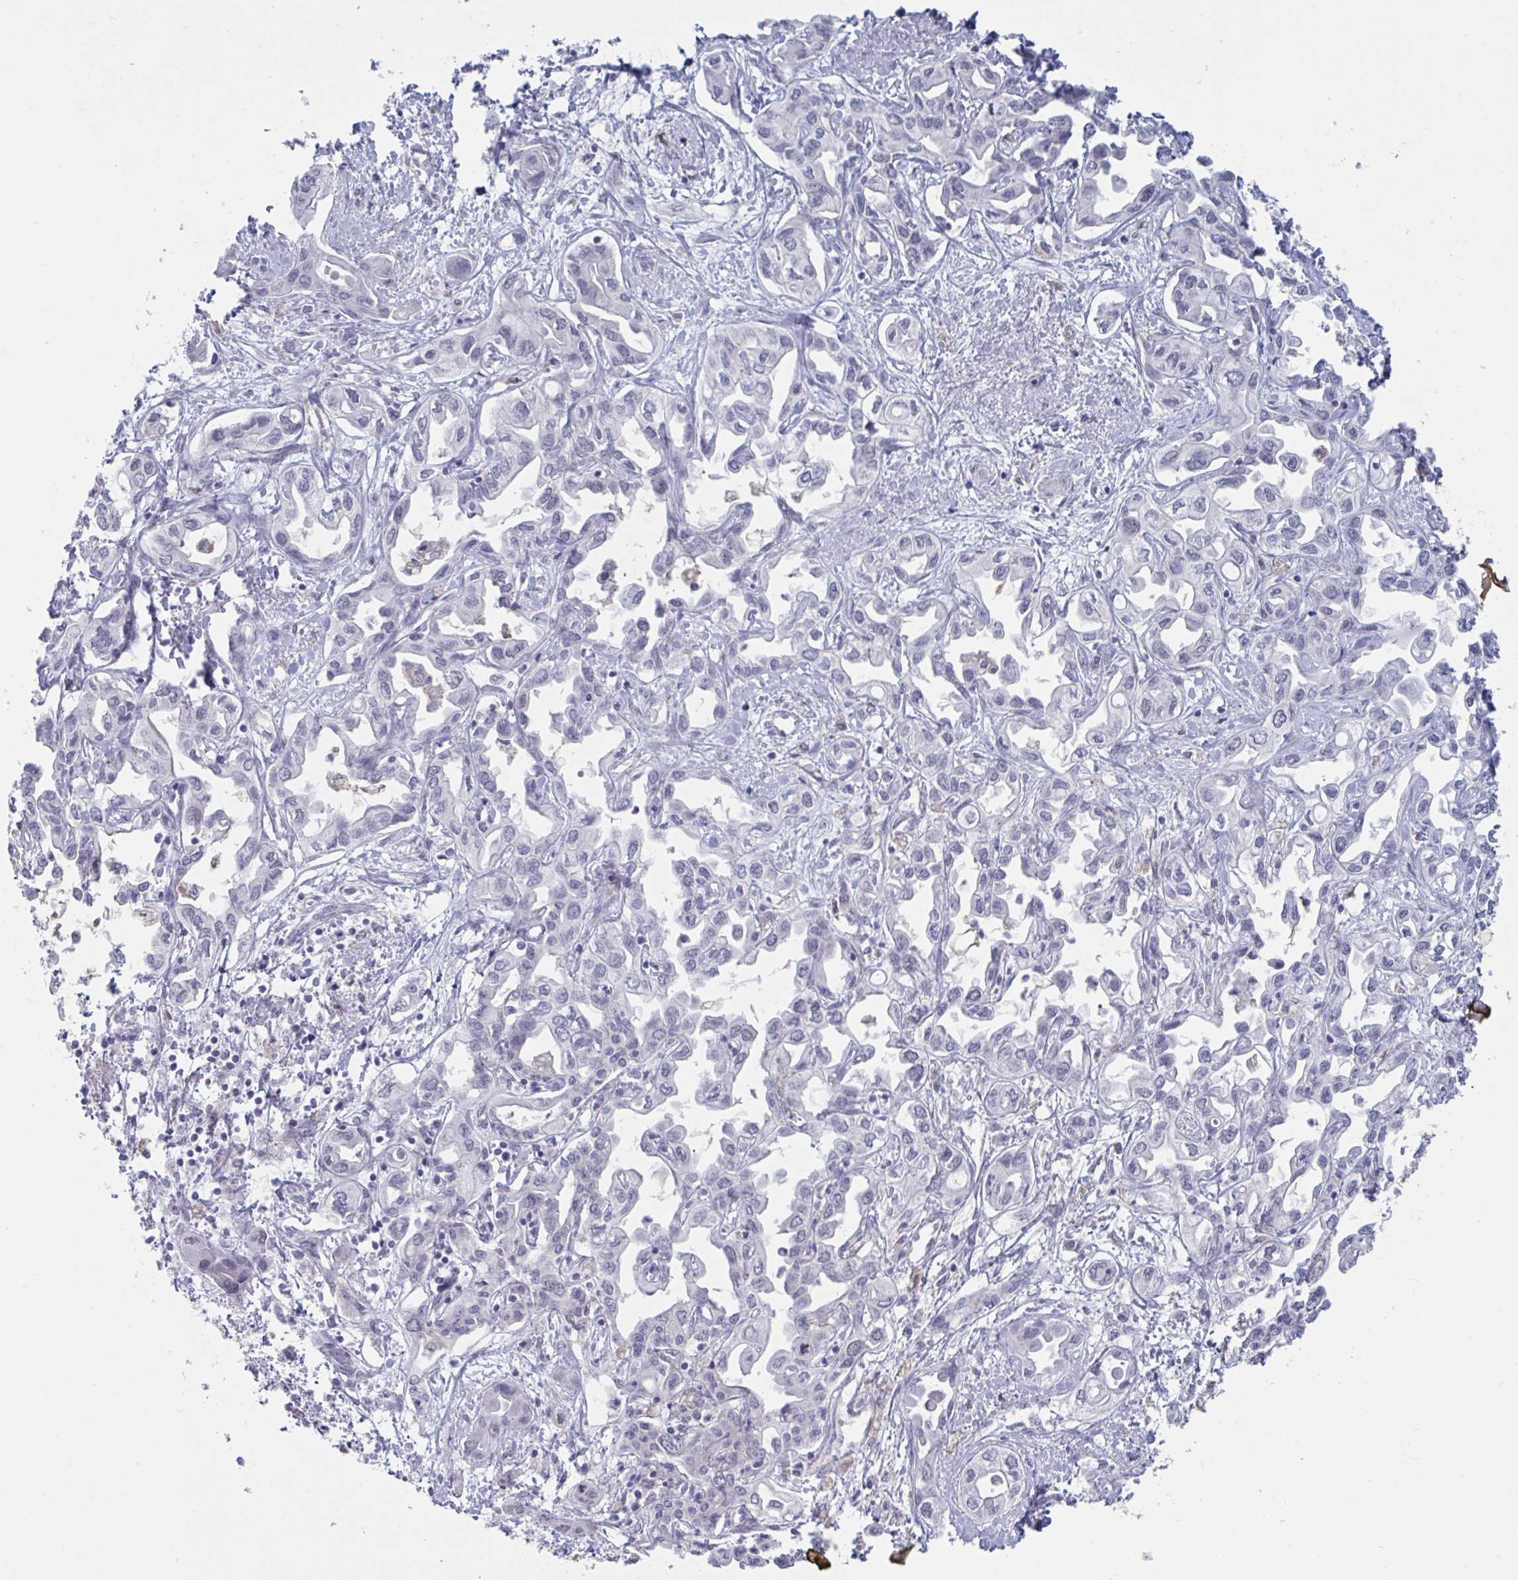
{"staining": {"intensity": "negative", "quantity": "none", "location": "none"}, "tissue": "liver cancer", "cell_type": "Tumor cells", "image_type": "cancer", "snomed": [{"axis": "morphology", "description": "Cholangiocarcinoma"}, {"axis": "topography", "description": "Liver"}], "caption": "Micrograph shows no protein positivity in tumor cells of liver cancer tissue.", "gene": "STK26", "patient": {"sex": "female", "age": 64}}